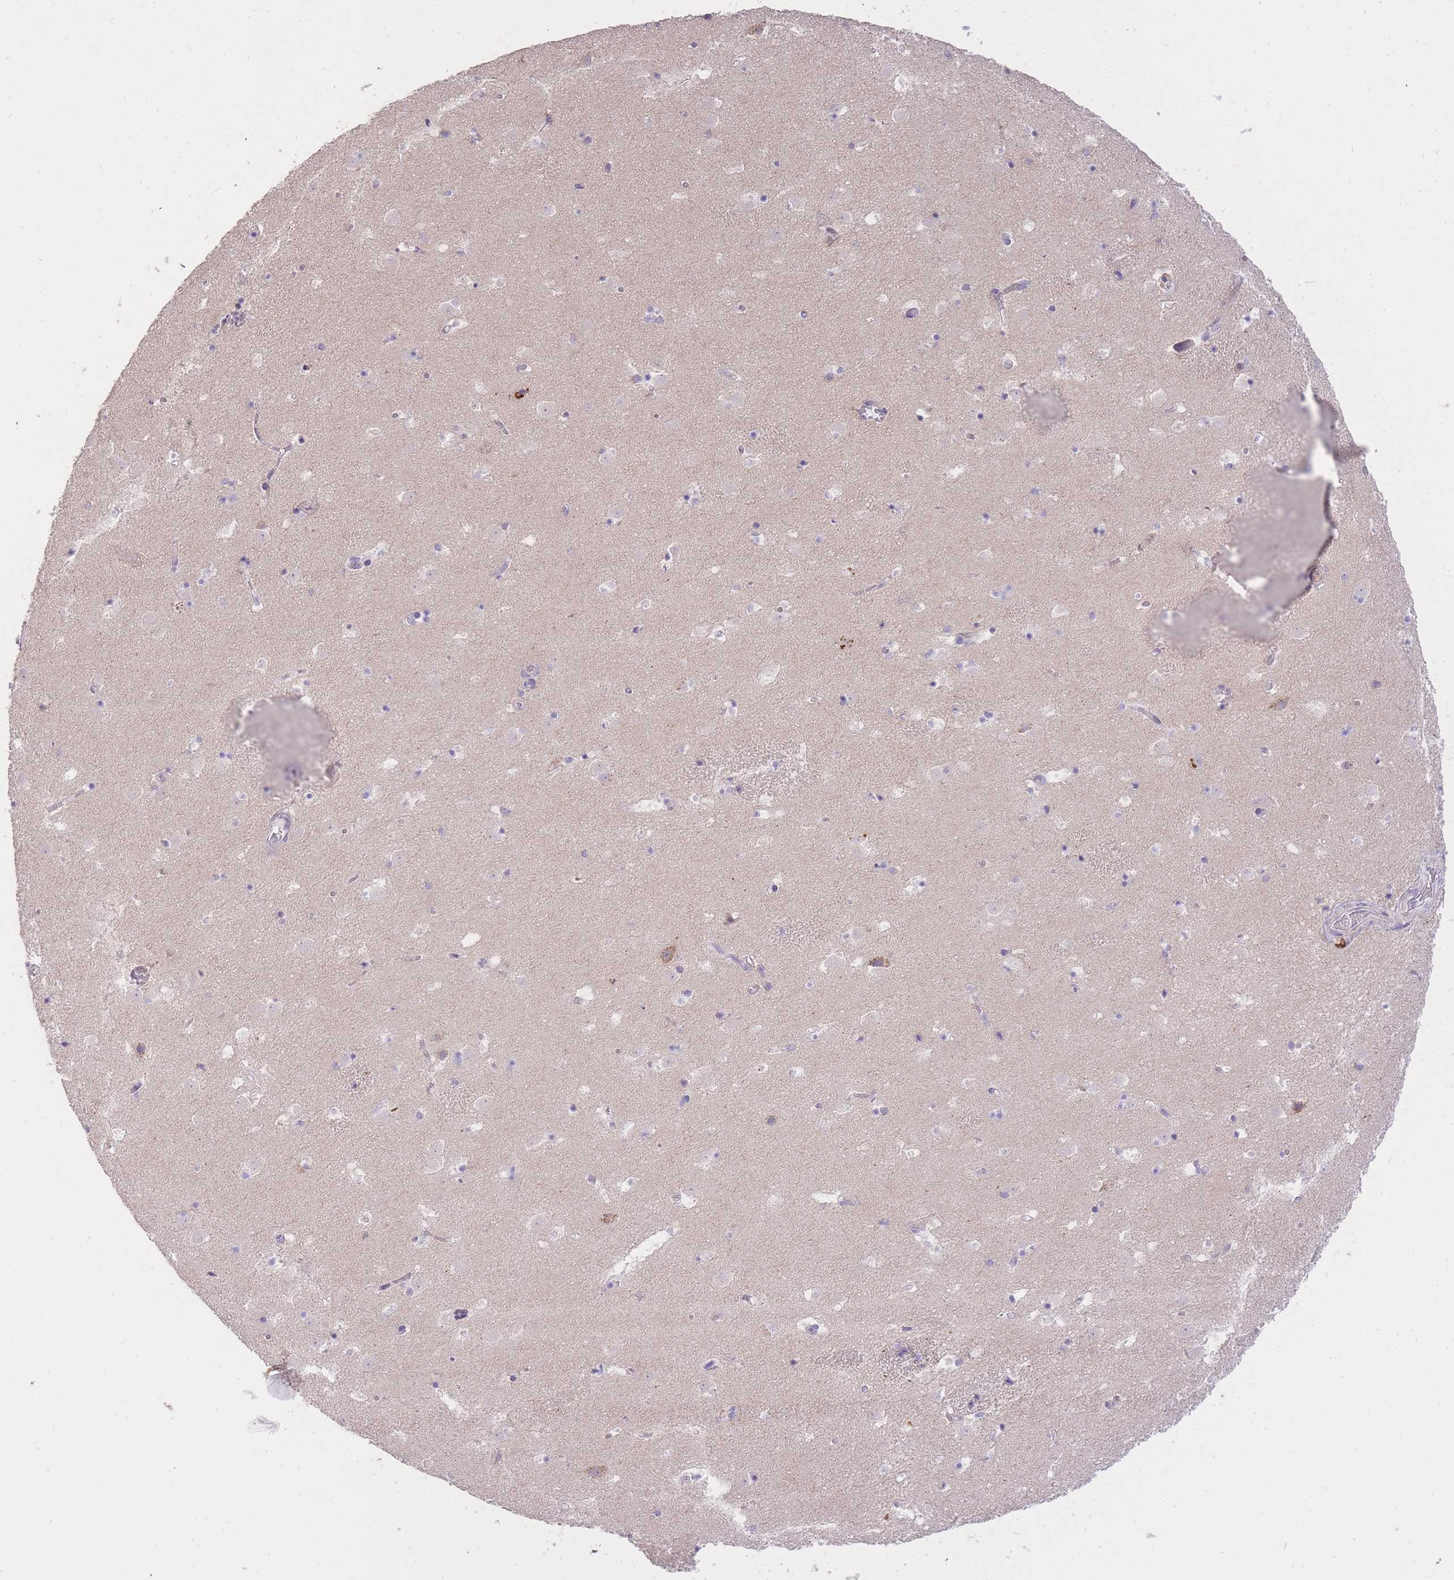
{"staining": {"intensity": "negative", "quantity": "none", "location": "none"}, "tissue": "caudate", "cell_type": "Glial cells", "image_type": "normal", "snomed": [{"axis": "morphology", "description": "Normal tissue, NOS"}, {"axis": "topography", "description": "Lateral ventricle wall"}], "caption": "A high-resolution histopathology image shows IHC staining of normal caudate, which displays no significant positivity in glial cells. Brightfield microscopy of IHC stained with DAB (3,3'-diaminobenzidine) (brown) and hematoxylin (blue), captured at high magnification.", "gene": "FRG2B", "patient": {"sex": "male", "age": 25}}